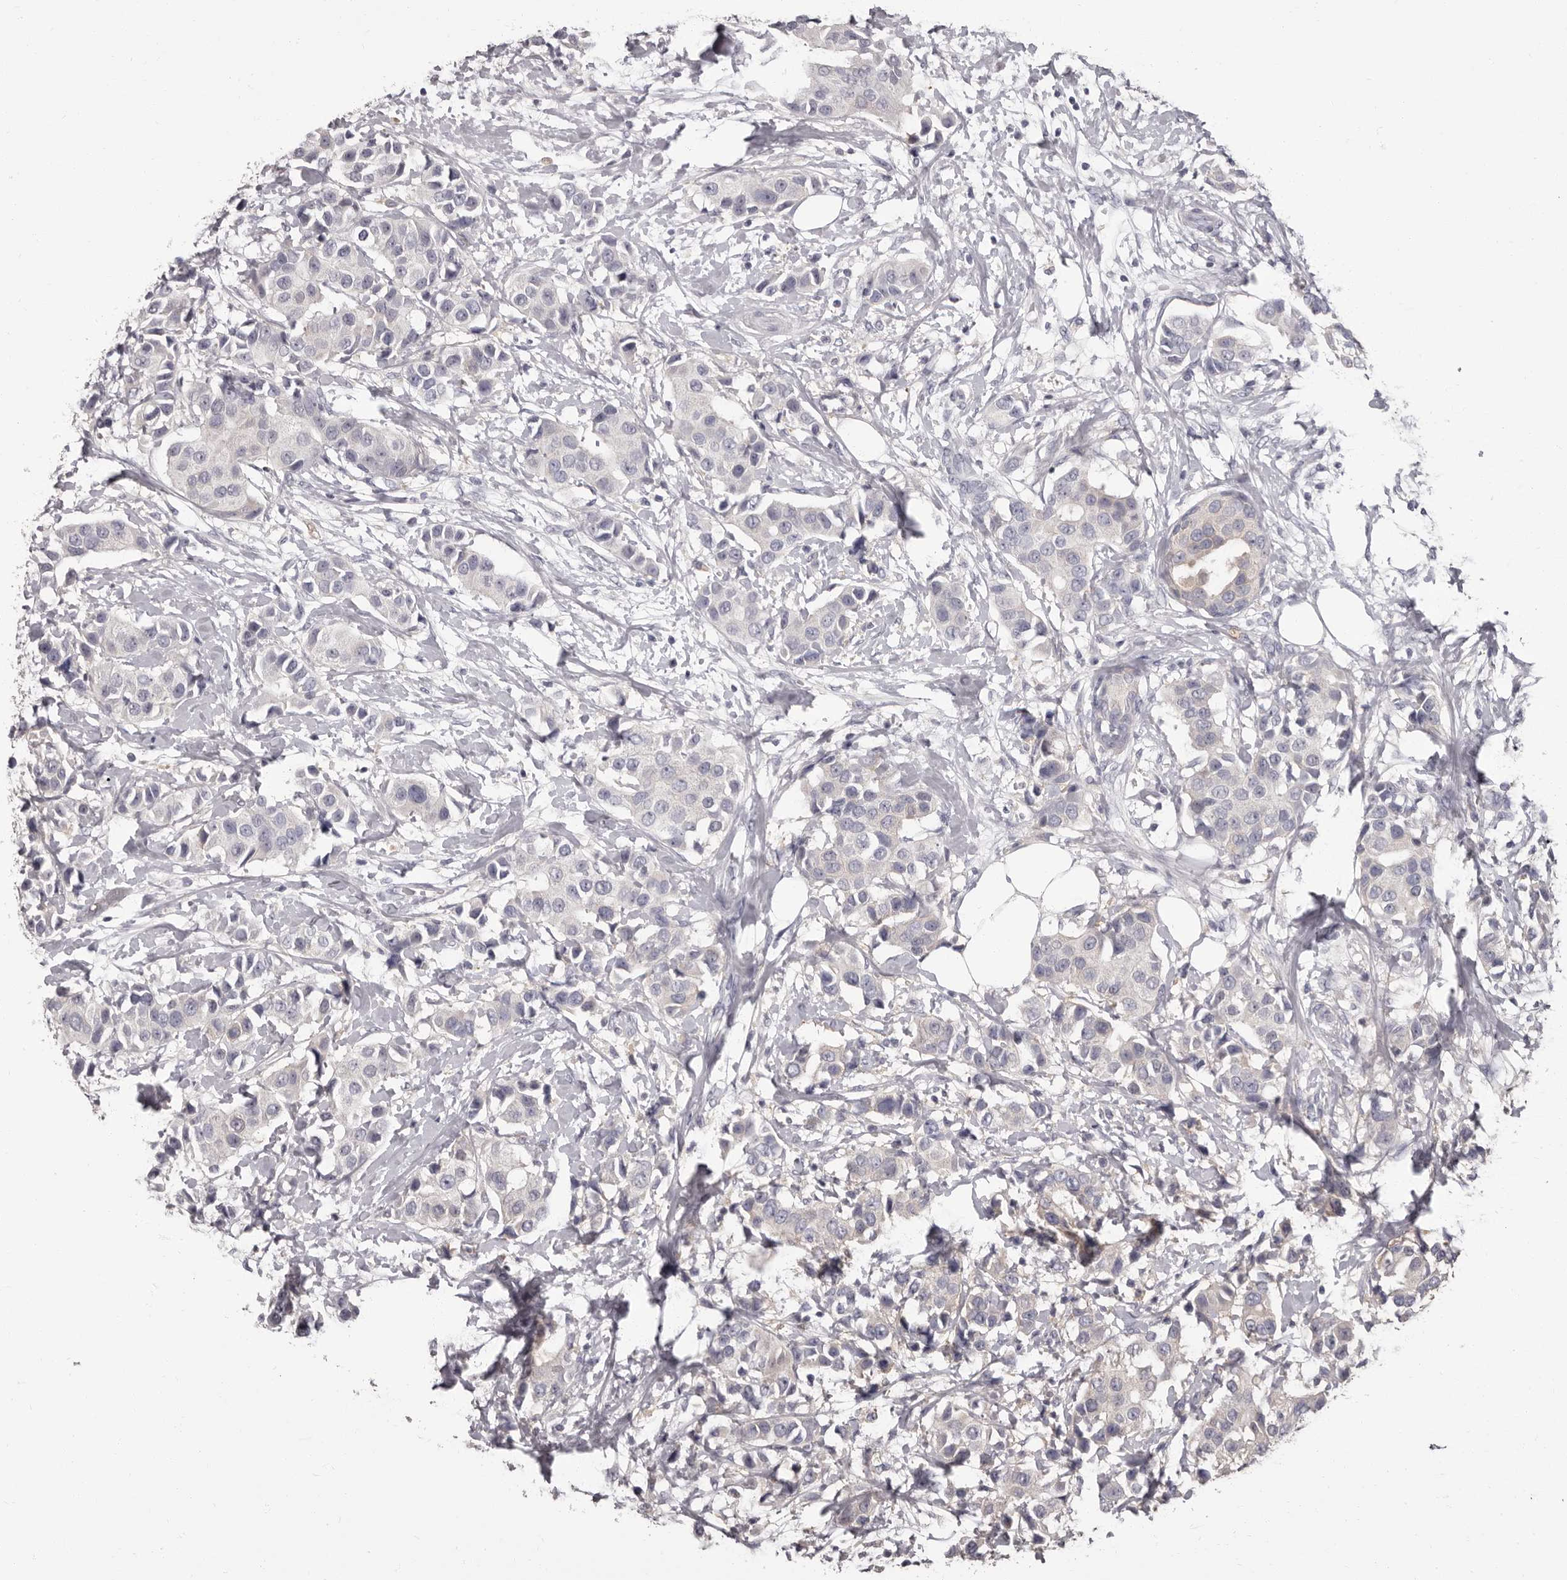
{"staining": {"intensity": "negative", "quantity": "none", "location": "none"}, "tissue": "breast cancer", "cell_type": "Tumor cells", "image_type": "cancer", "snomed": [{"axis": "morphology", "description": "Normal tissue, NOS"}, {"axis": "morphology", "description": "Duct carcinoma"}, {"axis": "topography", "description": "Breast"}], "caption": "Breast cancer stained for a protein using IHC exhibits no staining tumor cells.", "gene": "APEH", "patient": {"sex": "female", "age": 39}}